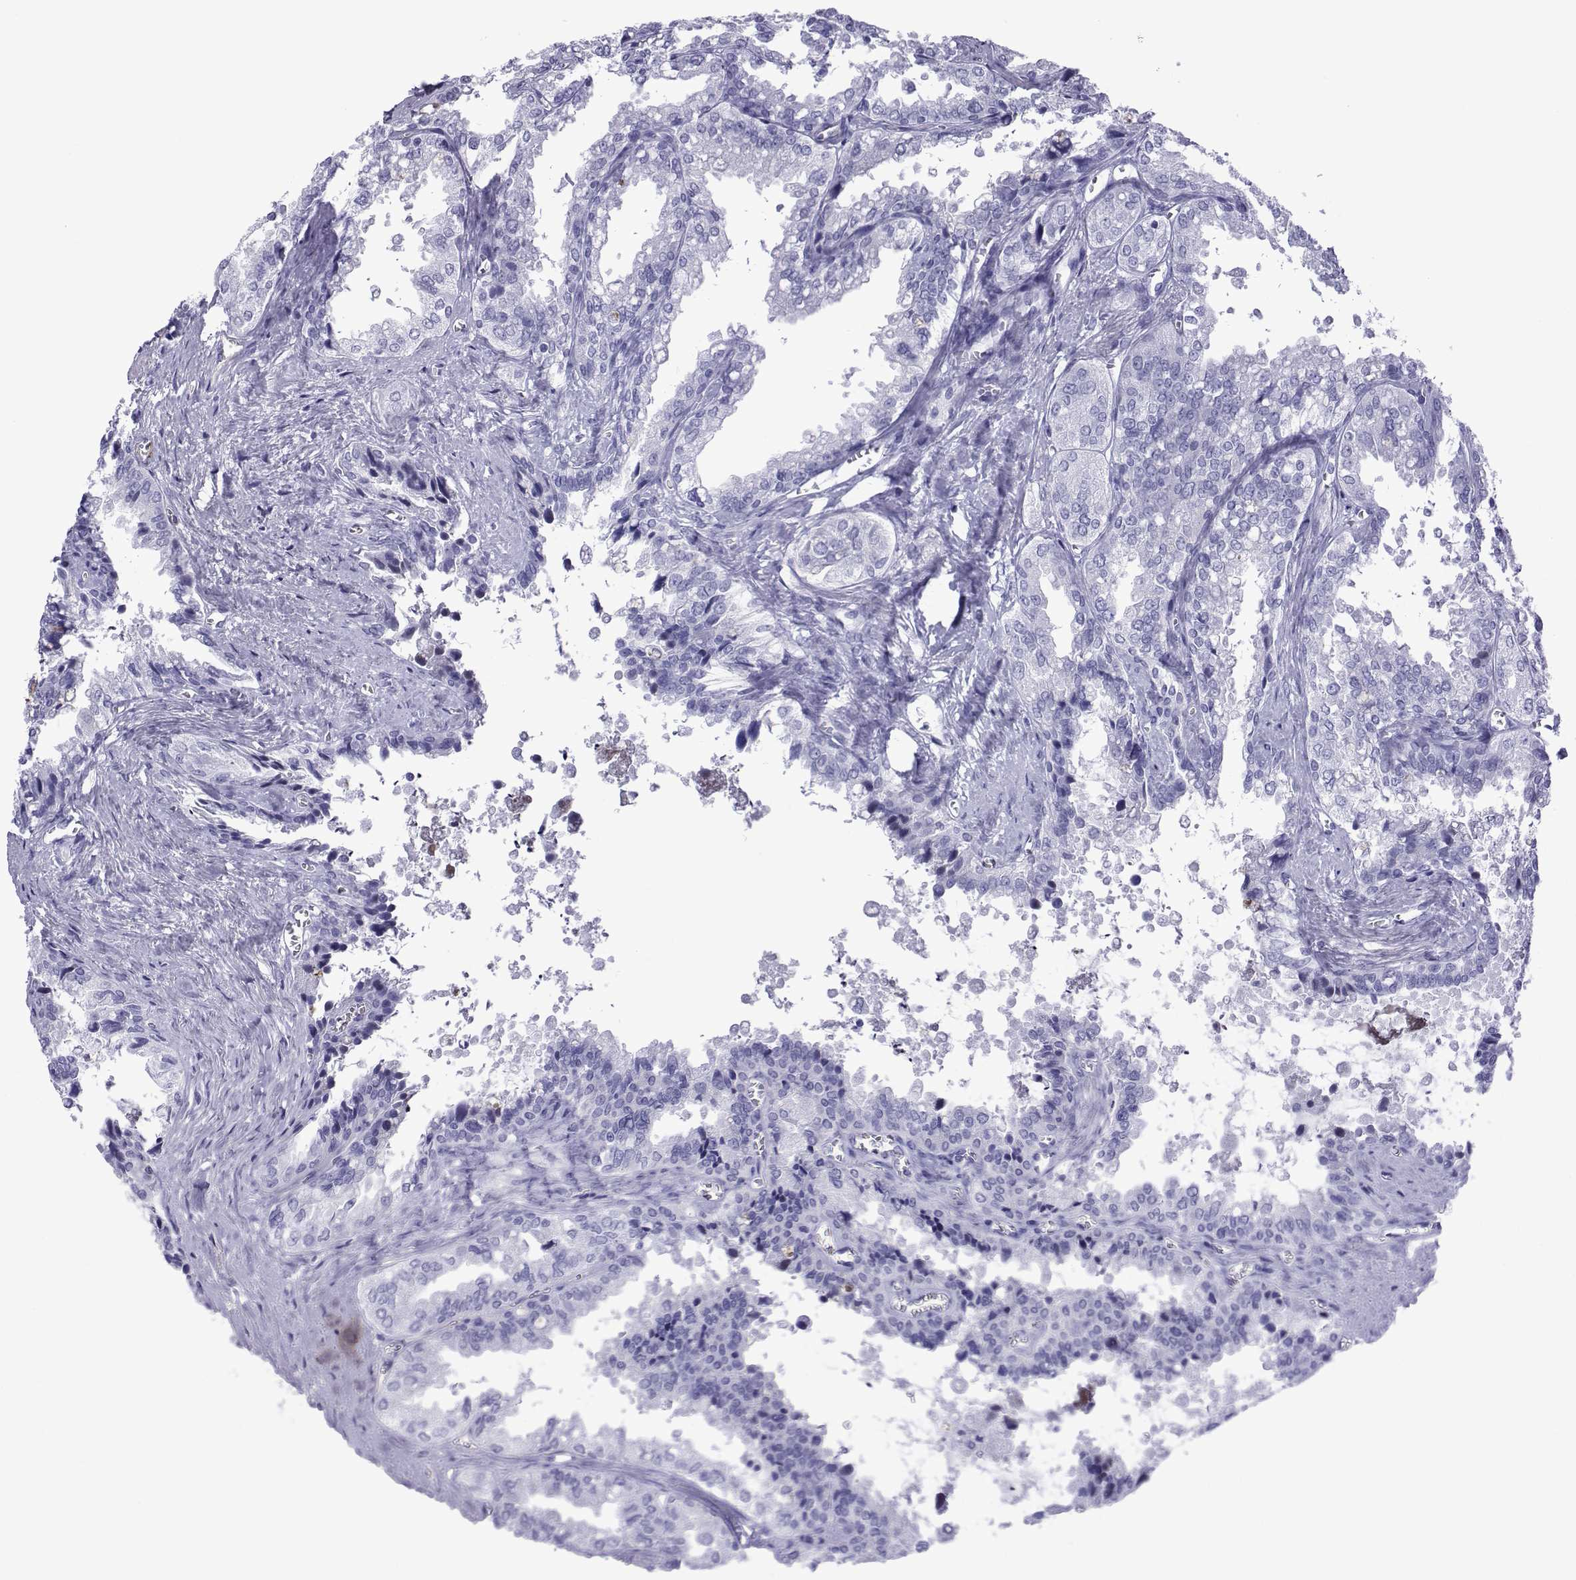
{"staining": {"intensity": "negative", "quantity": "none", "location": "none"}, "tissue": "seminal vesicle", "cell_type": "Glandular cells", "image_type": "normal", "snomed": [{"axis": "morphology", "description": "Normal tissue, NOS"}, {"axis": "topography", "description": "Seminal veicle"}], "caption": "Immunohistochemical staining of benign seminal vesicle displays no significant staining in glandular cells. (DAB immunohistochemistry (IHC), high magnification).", "gene": "SPANXA1", "patient": {"sex": "male", "age": 67}}